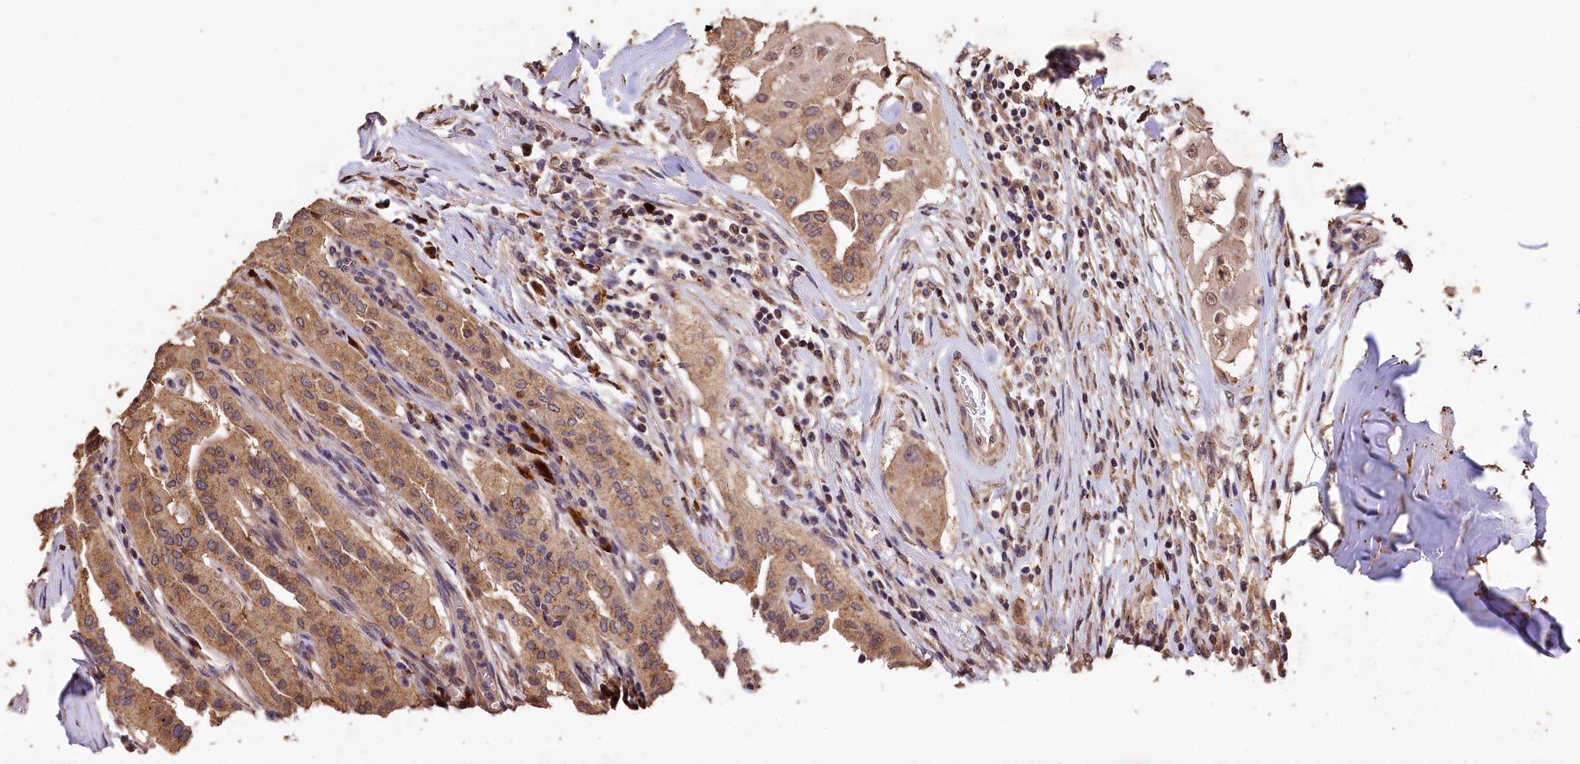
{"staining": {"intensity": "moderate", "quantity": ">75%", "location": "cytoplasmic/membranous"}, "tissue": "thyroid cancer", "cell_type": "Tumor cells", "image_type": "cancer", "snomed": [{"axis": "morphology", "description": "Papillary adenocarcinoma, NOS"}, {"axis": "topography", "description": "Thyroid gland"}], "caption": "IHC image of neoplastic tissue: thyroid cancer stained using immunohistochemistry exhibits medium levels of moderate protein expression localized specifically in the cytoplasmic/membranous of tumor cells, appearing as a cytoplasmic/membranous brown color.", "gene": "LSM4", "patient": {"sex": "female", "age": 59}}